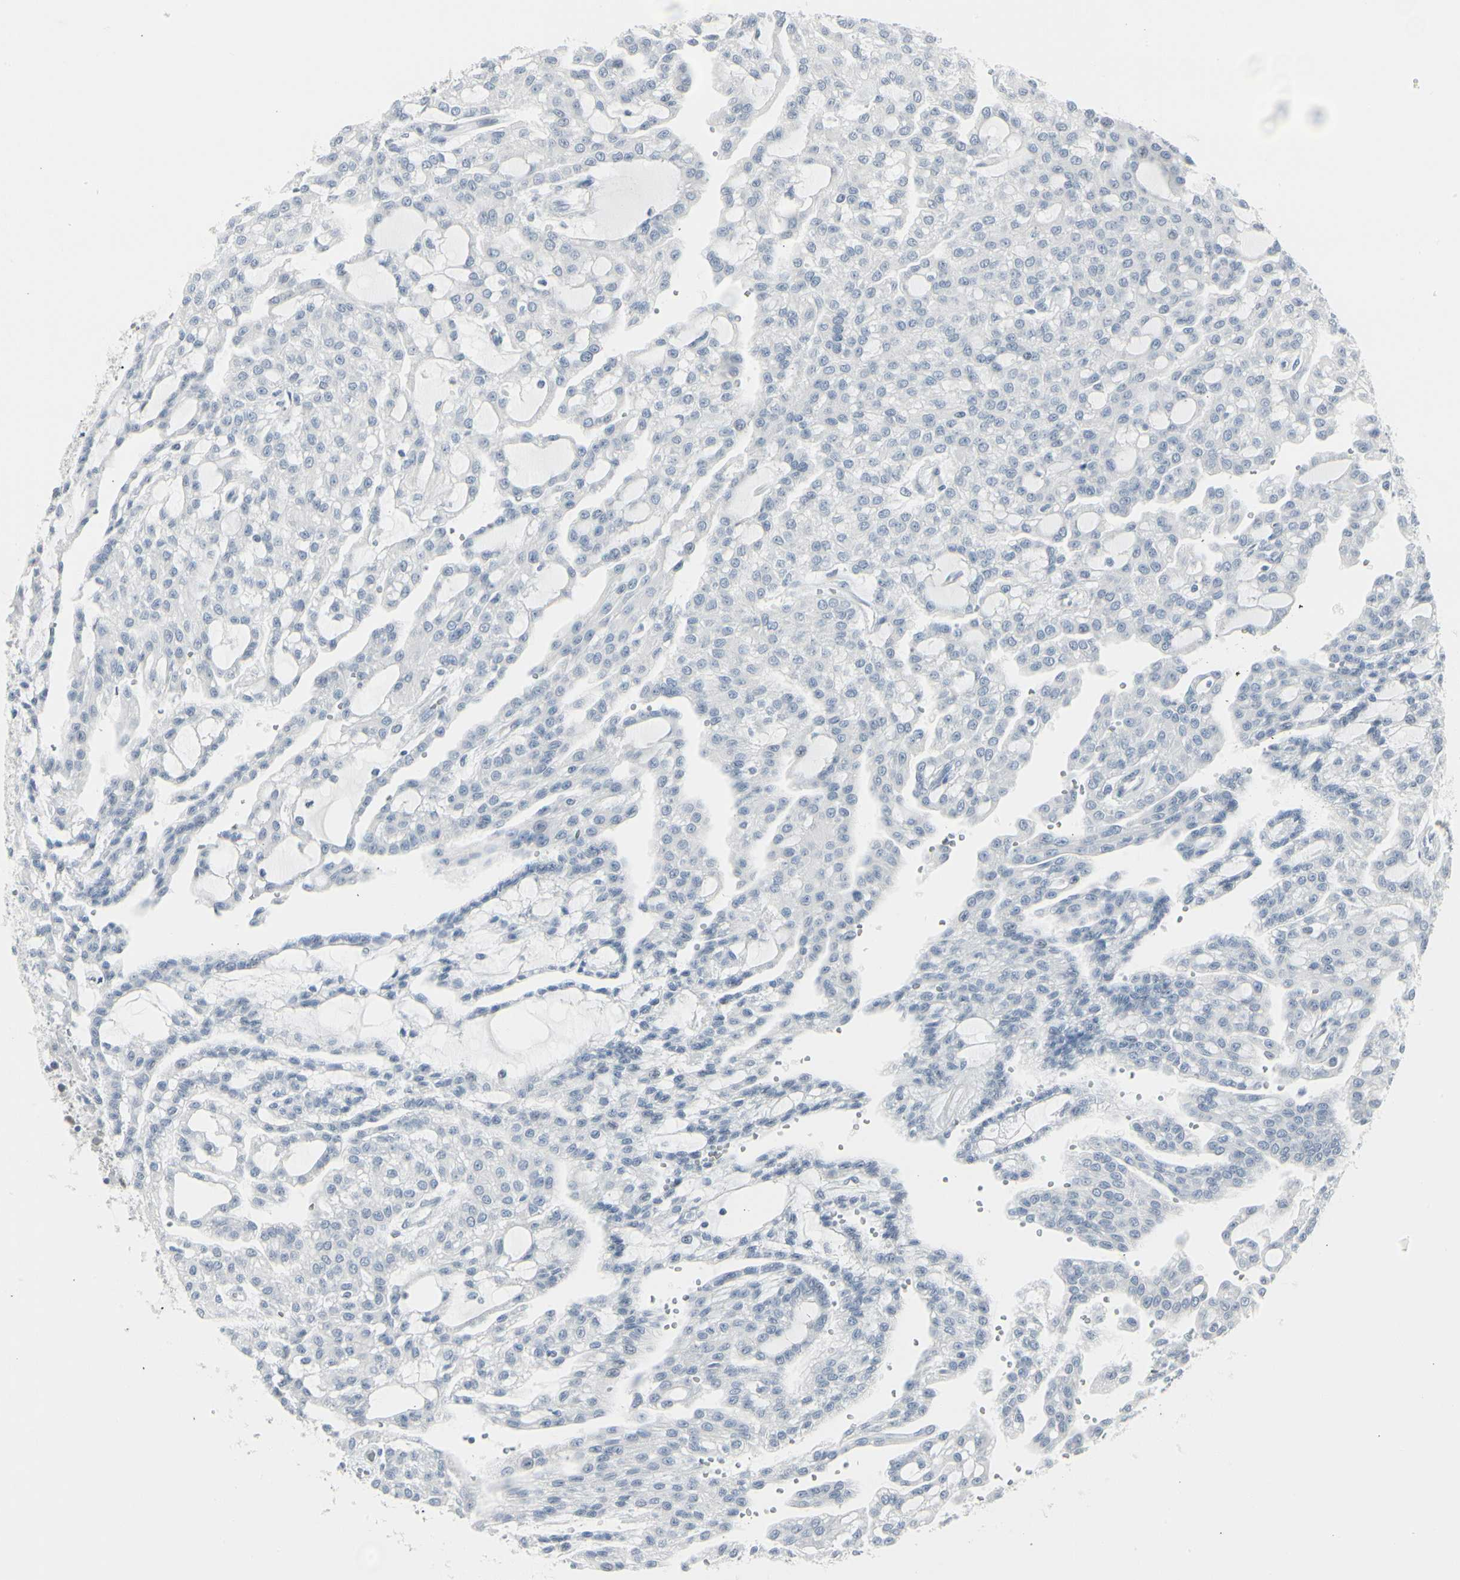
{"staining": {"intensity": "negative", "quantity": "none", "location": "none"}, "tissue": "renal cancer", "cell_type": "Tumor cells", "image_type": "cancer", "snomed": [{"axis": "morphology", "description": "Adenocarcinoma, NOS"}, {"axis": "topography", "description": "Kidney"}], "caption": "Photomicrograph shows no protein positivity in tumor cells of renal cancer (adenocarcinoma) tissue.", "gene": "ZBTB7B", "patient": {"sex": "male", "age": 63}}